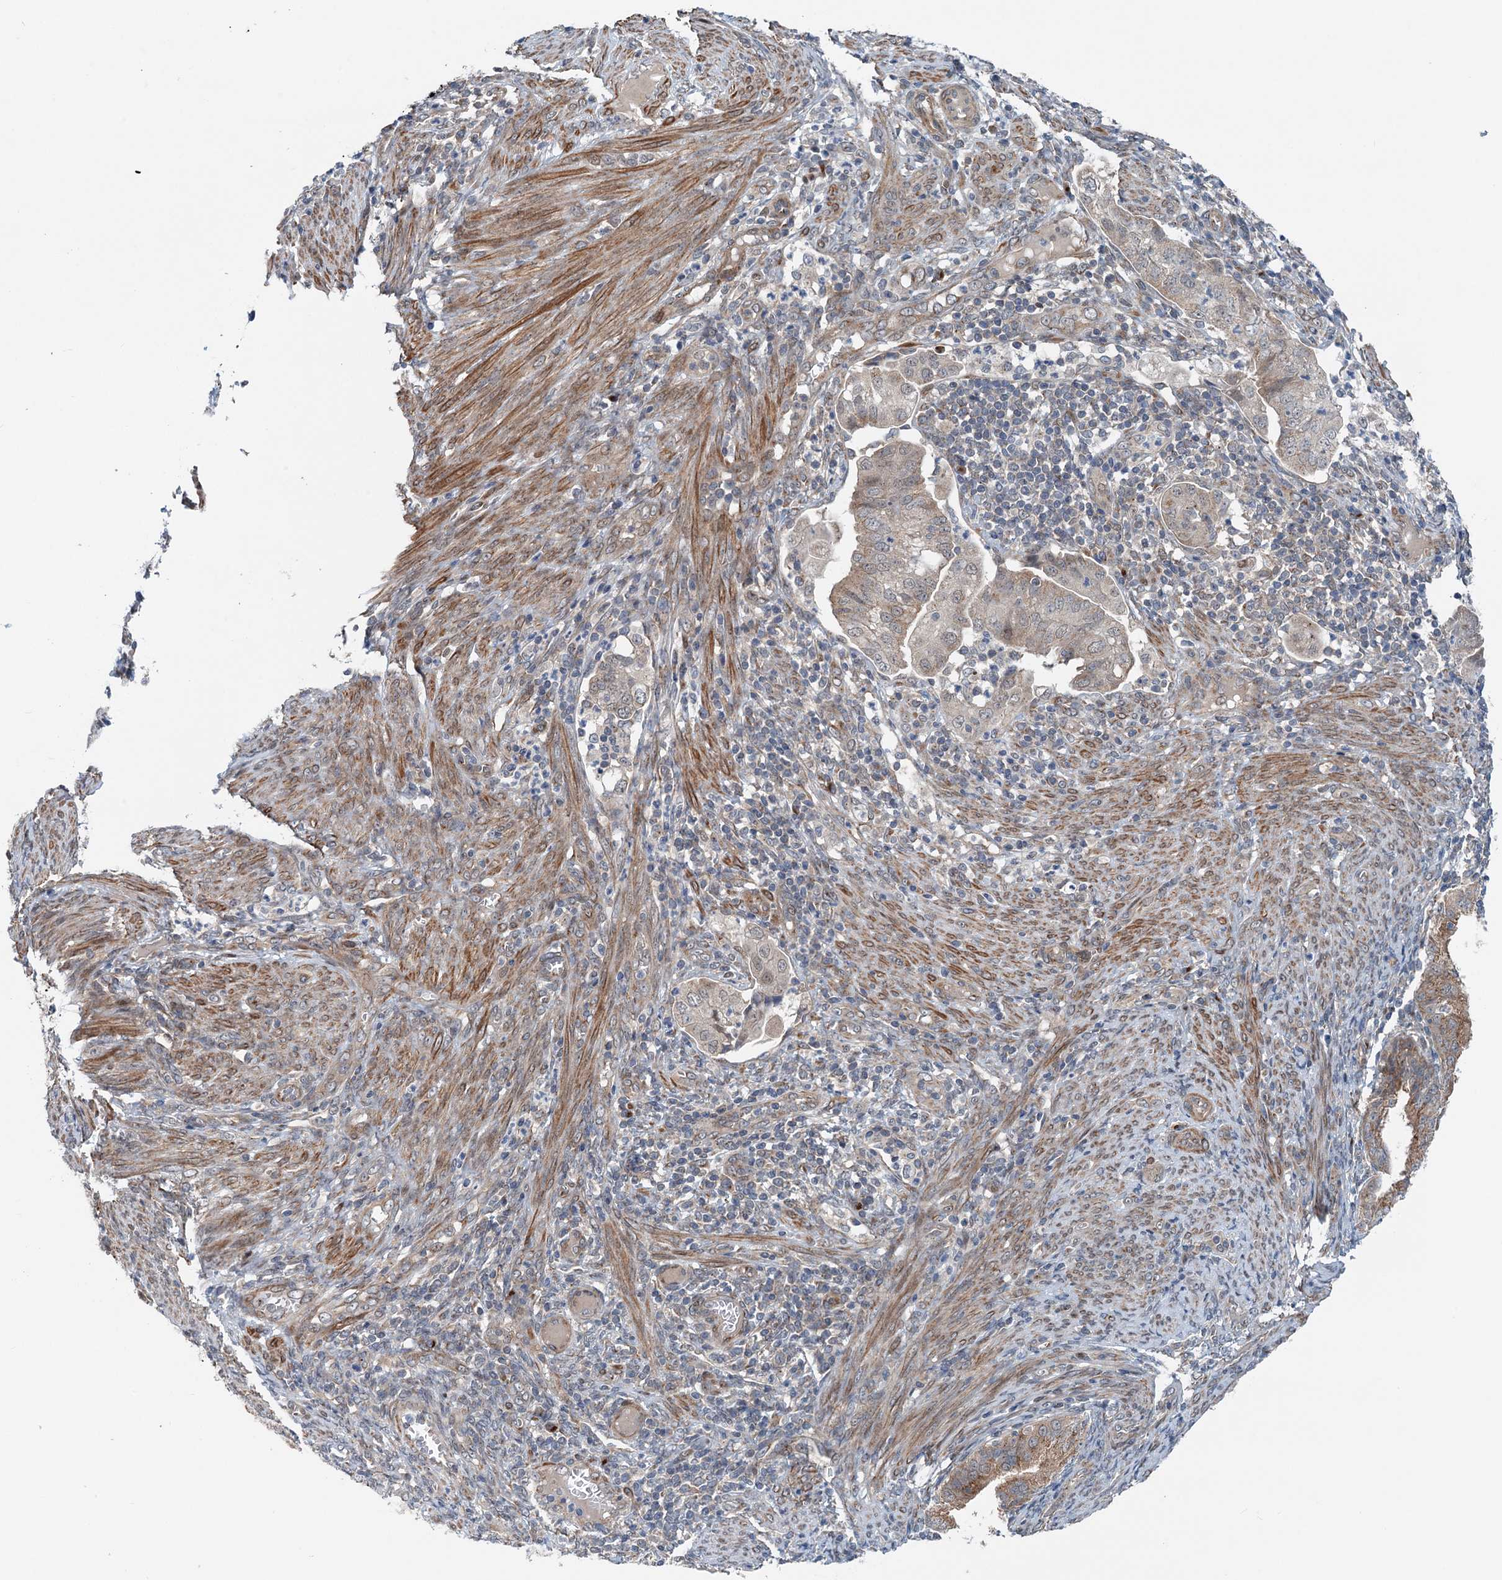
{"staining": {"intensity": "moderate", "quantity": "25%-75%", "location": "cytoplasmic/membranous,nuclear"}, "tissue": "endometrial cancer", "cell_type": "Tumor cells", "image_type": "cancer", "snomed": [{"axis": "morphology", "description": "Adenocarcinoma, NOS"}, {"axis": "topography", "description": "Endometrium"}], "caption": "Protein staining of endometrial cancer (adenocarcinoma) tissue demonstrates moderate cytoplasmic/membranous and nuclear expression in about 25%-75% of tumor cells. (Brightfield microscopy of DAB IHC at high magnification).", "gene": "DYNC2I2", "patient": {"sex": "female", "age": 51}}